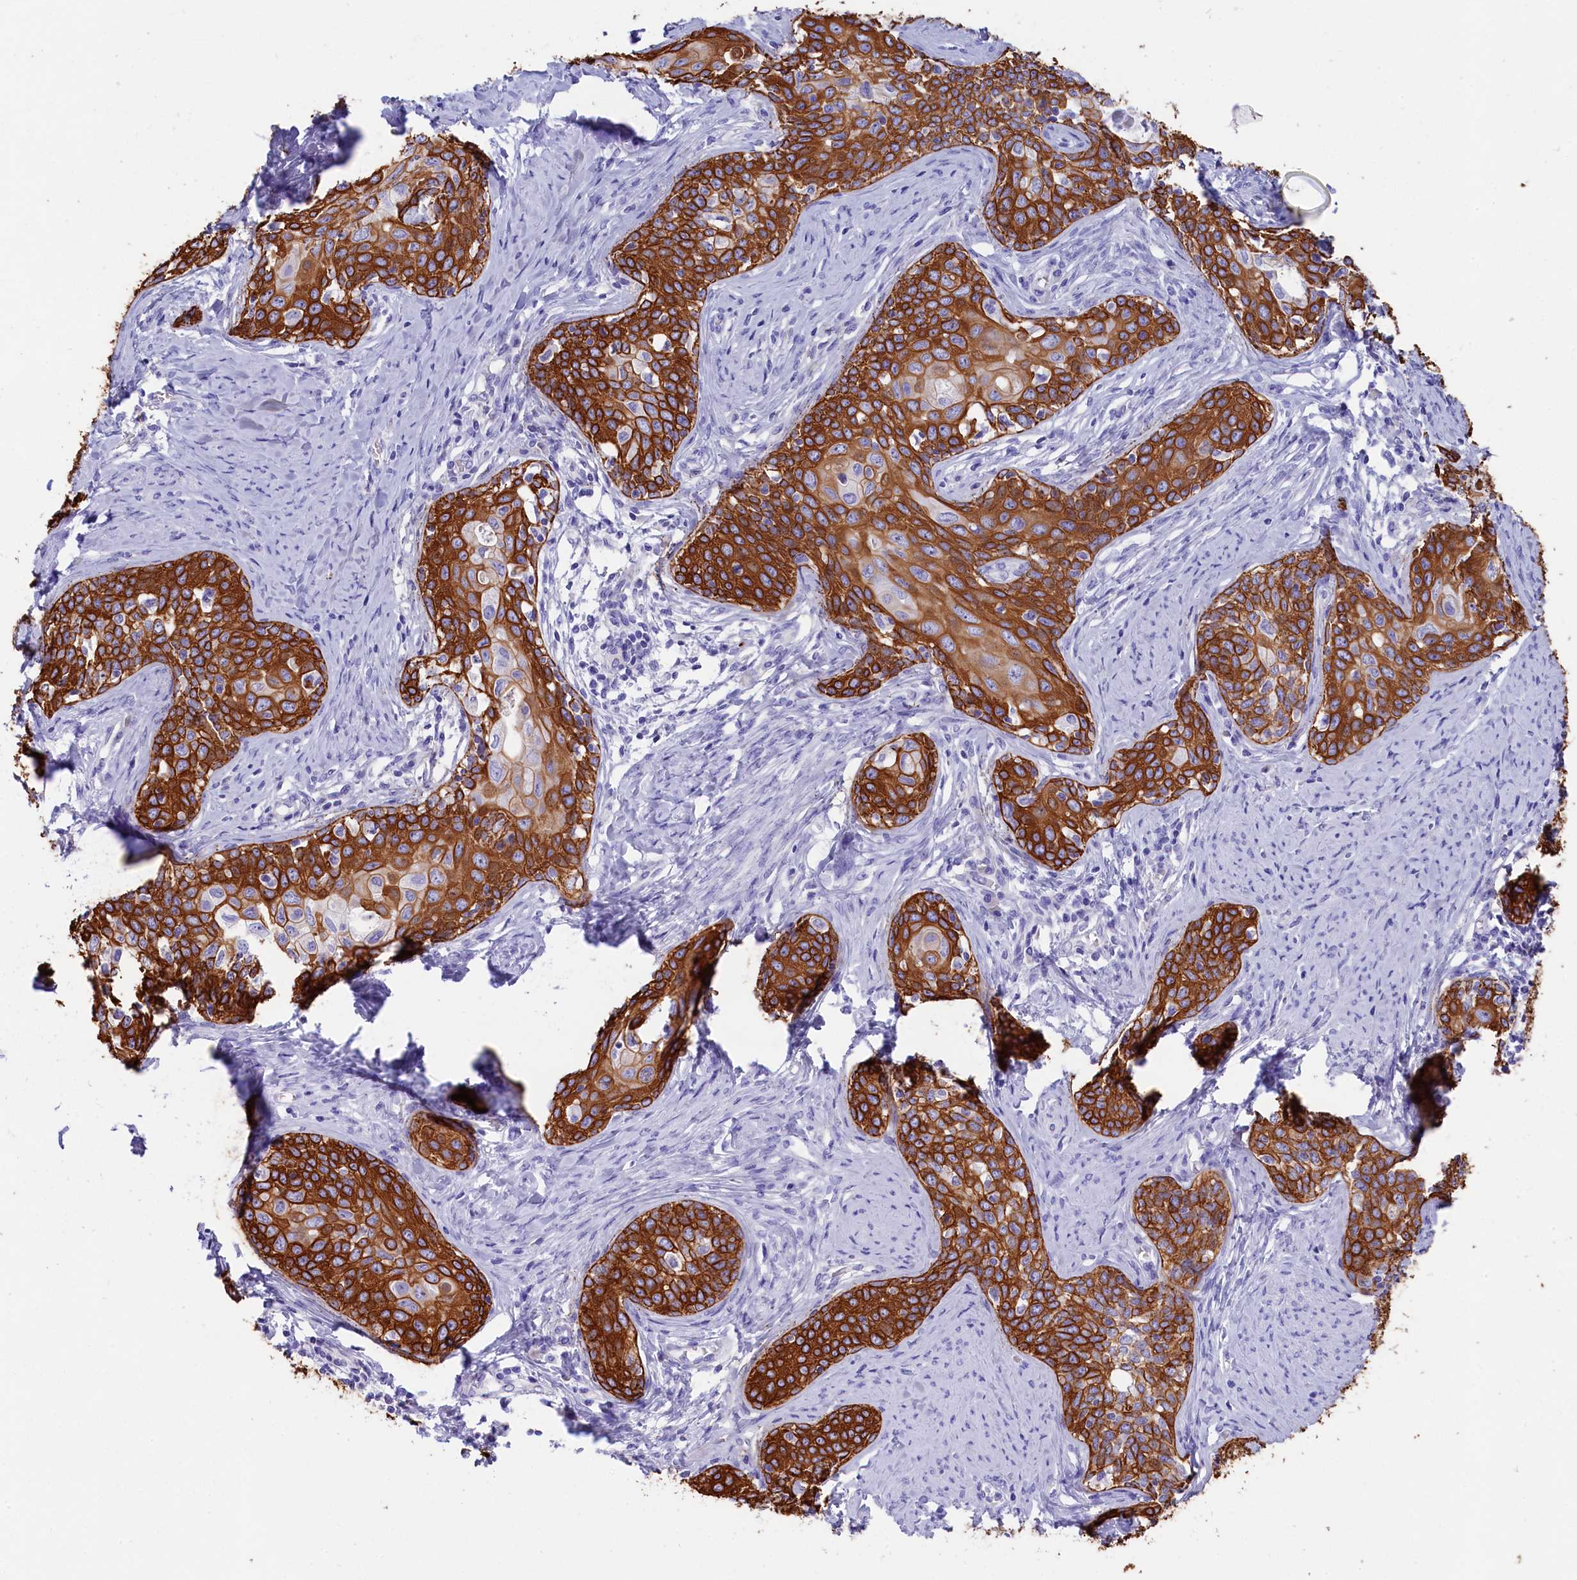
{"staining": {"intensity": "strong", "quantity": ">75%", "location": "cytoplasmic/membranous"}, "tissue": "cervical cancer", "cell_type": "Tumor cells", "image_type": "cancer", "snomed": [{"axis": "morphology", "description": "Squamous cell carcinoma, NOS"}, {"axis": "morphology", "description": "Adenocarcinoma, NOS"}, {"axis": "topography", "description": "Cervix"}], "caption": "This histopathology image exhibits IHC staining of cervical cancer (squamous cell carcinoma), with high strong cytoplasmic/membranous positivity in about >75% of tumor cells.", "gene": "SULT2A1", "patient": {"sex": "female", "age": 52}}